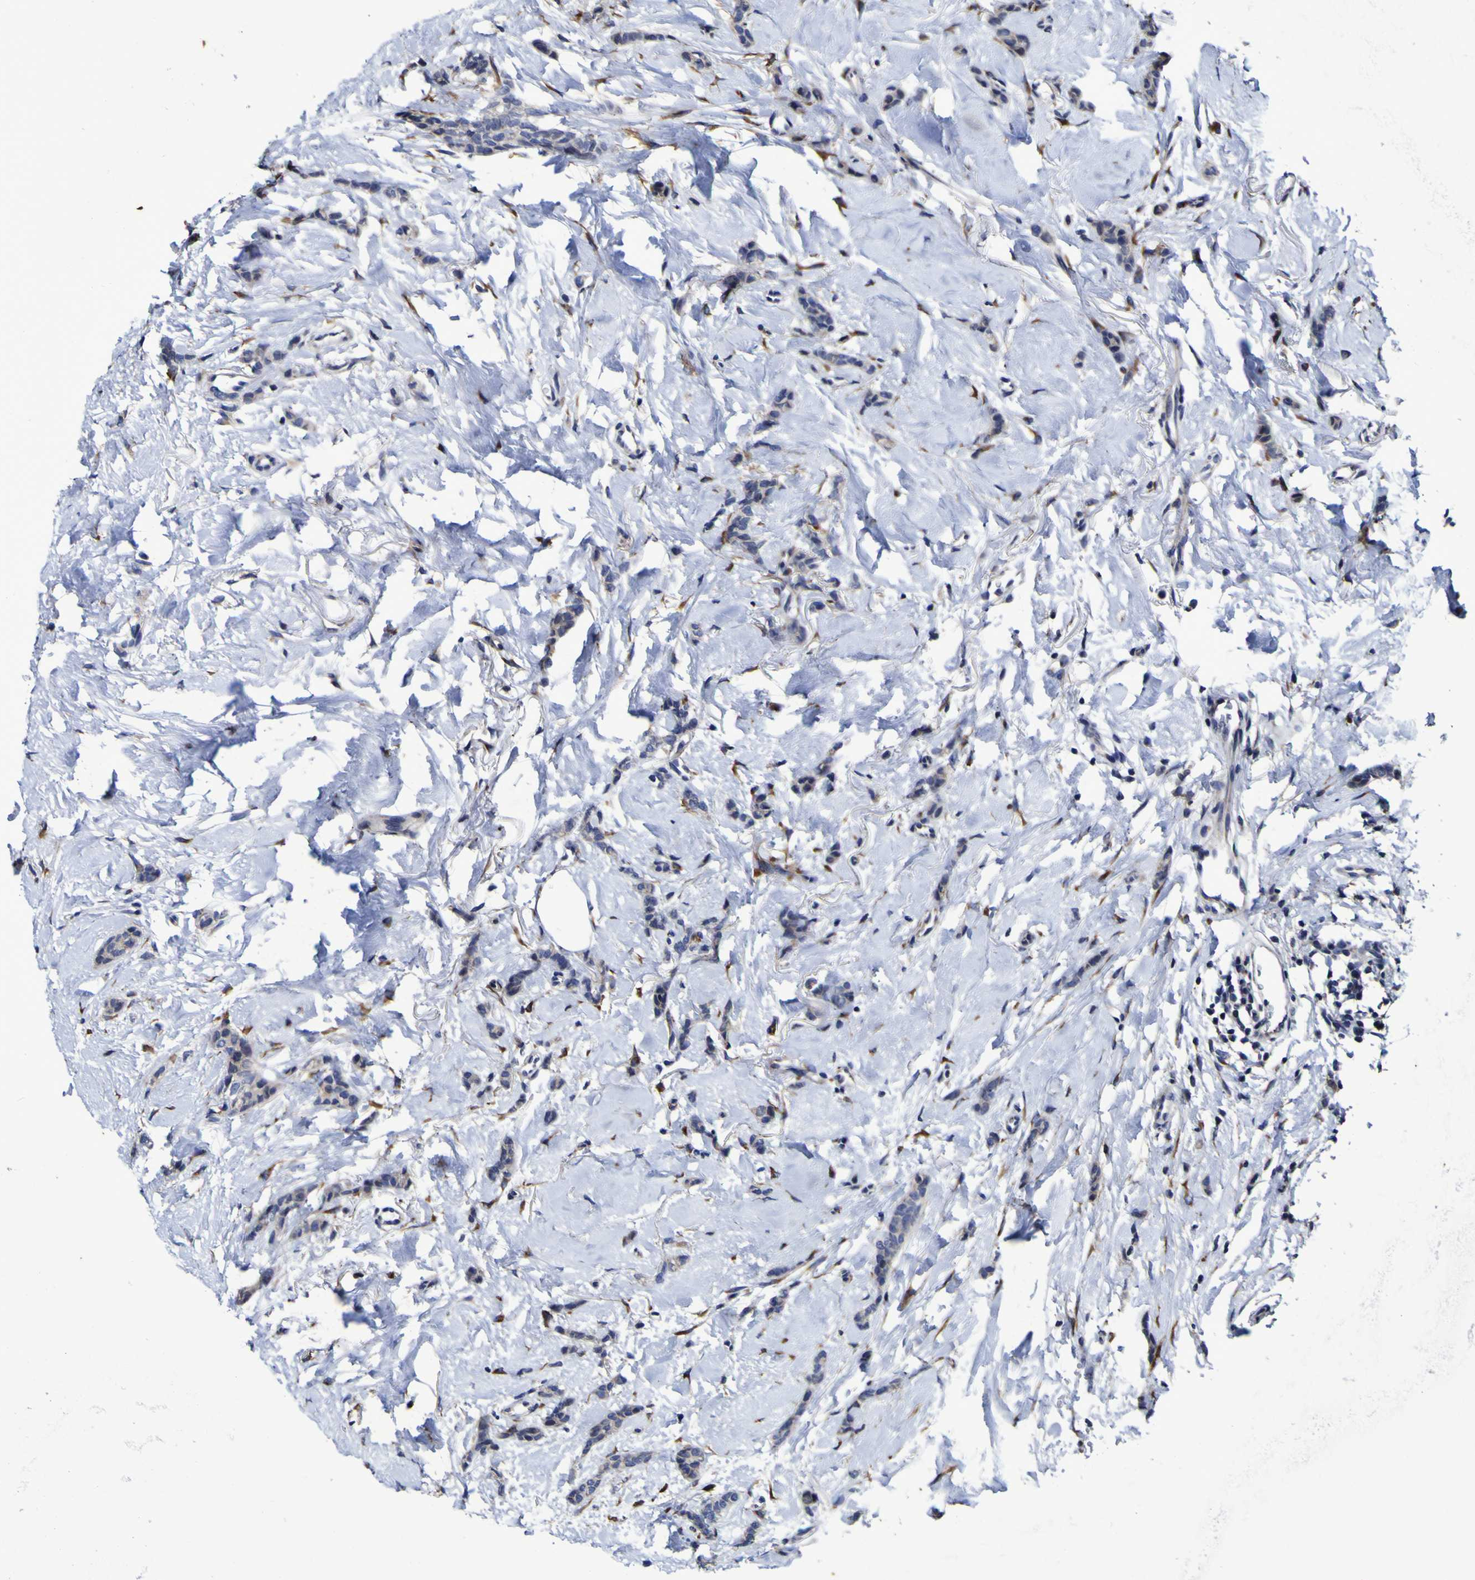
{"staining": {"intensity": "negative", "quantity": "none", "location": "none"}, "tissue": "breast cancer", "cell_type": "Tumor cells", "image_type": "cancer", "snomed": [{"axis": "morphology", "description": "Lobular carcinoma"}, {"axis": "topography", "description": "Skin"}, {"axis": "topography", "description": "Breast"}], "caption": "The immunohistochemistry (IHC) micrograph has no significant positivity in tumor cells of breast cancer tissue.", "gene": "P3H1", "patient": {"sex": "female", "age": 46}}